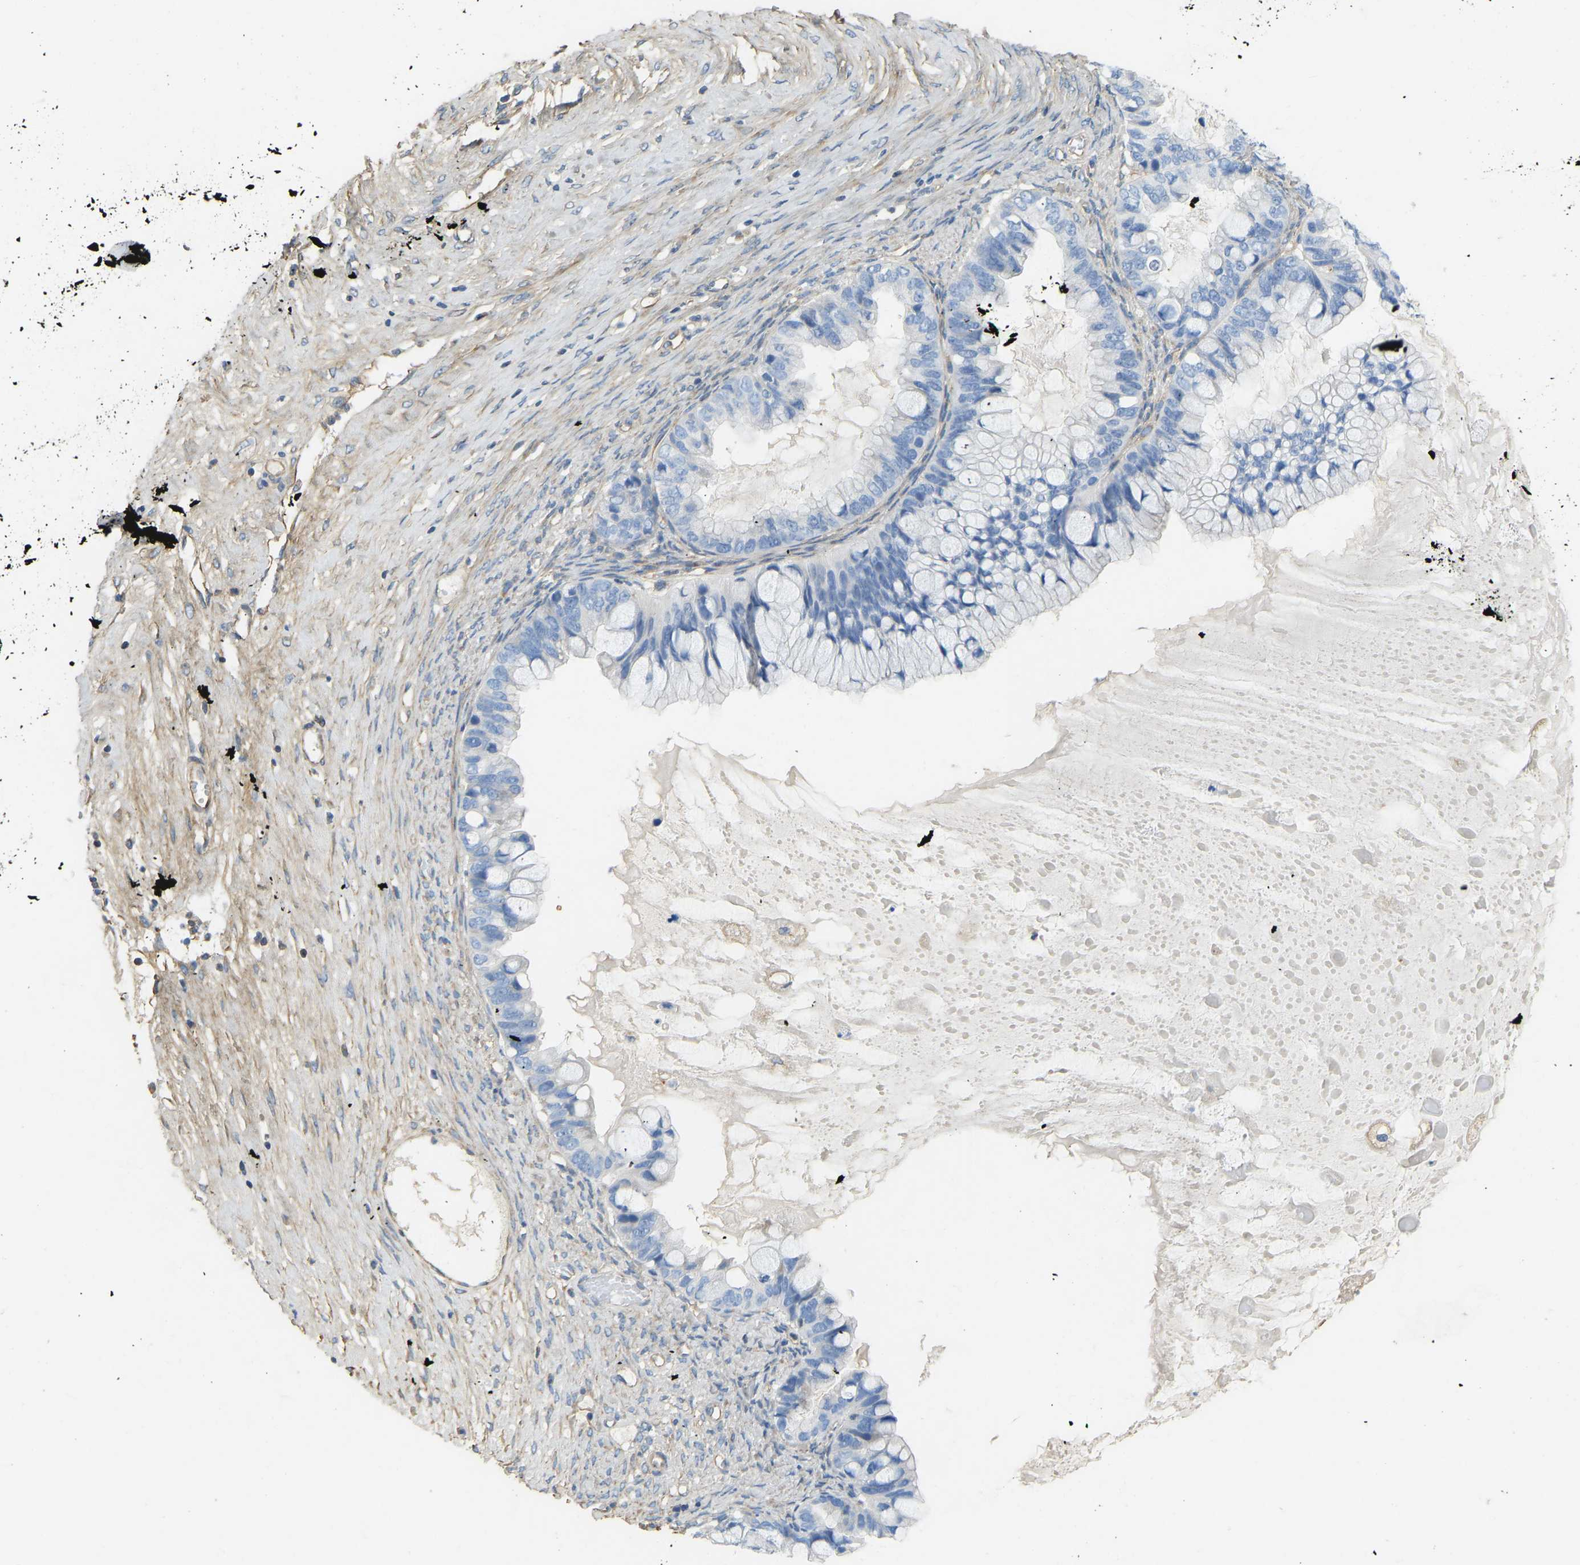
{"staining": {"intensity": "negative", "quantity": "none", "location": "none"}, "tissue": "ovarian cancer", "cell_type": "Tumor cells", "image_type": "cancer", "snomed": [{"axis": "morphology", "description": "Cystadenocarcinoma, mucinous, NOS"}, {"axis": "topography", "description": "Ovary"}], "caption": "This is an immunohistochemistry (IHC) micrograph of human ovarian mucinous cystadenocarcinoma. There is no staining in tumor cells.", "gene": "TECTA", "patient": {"sex": "female", "age": 80}}